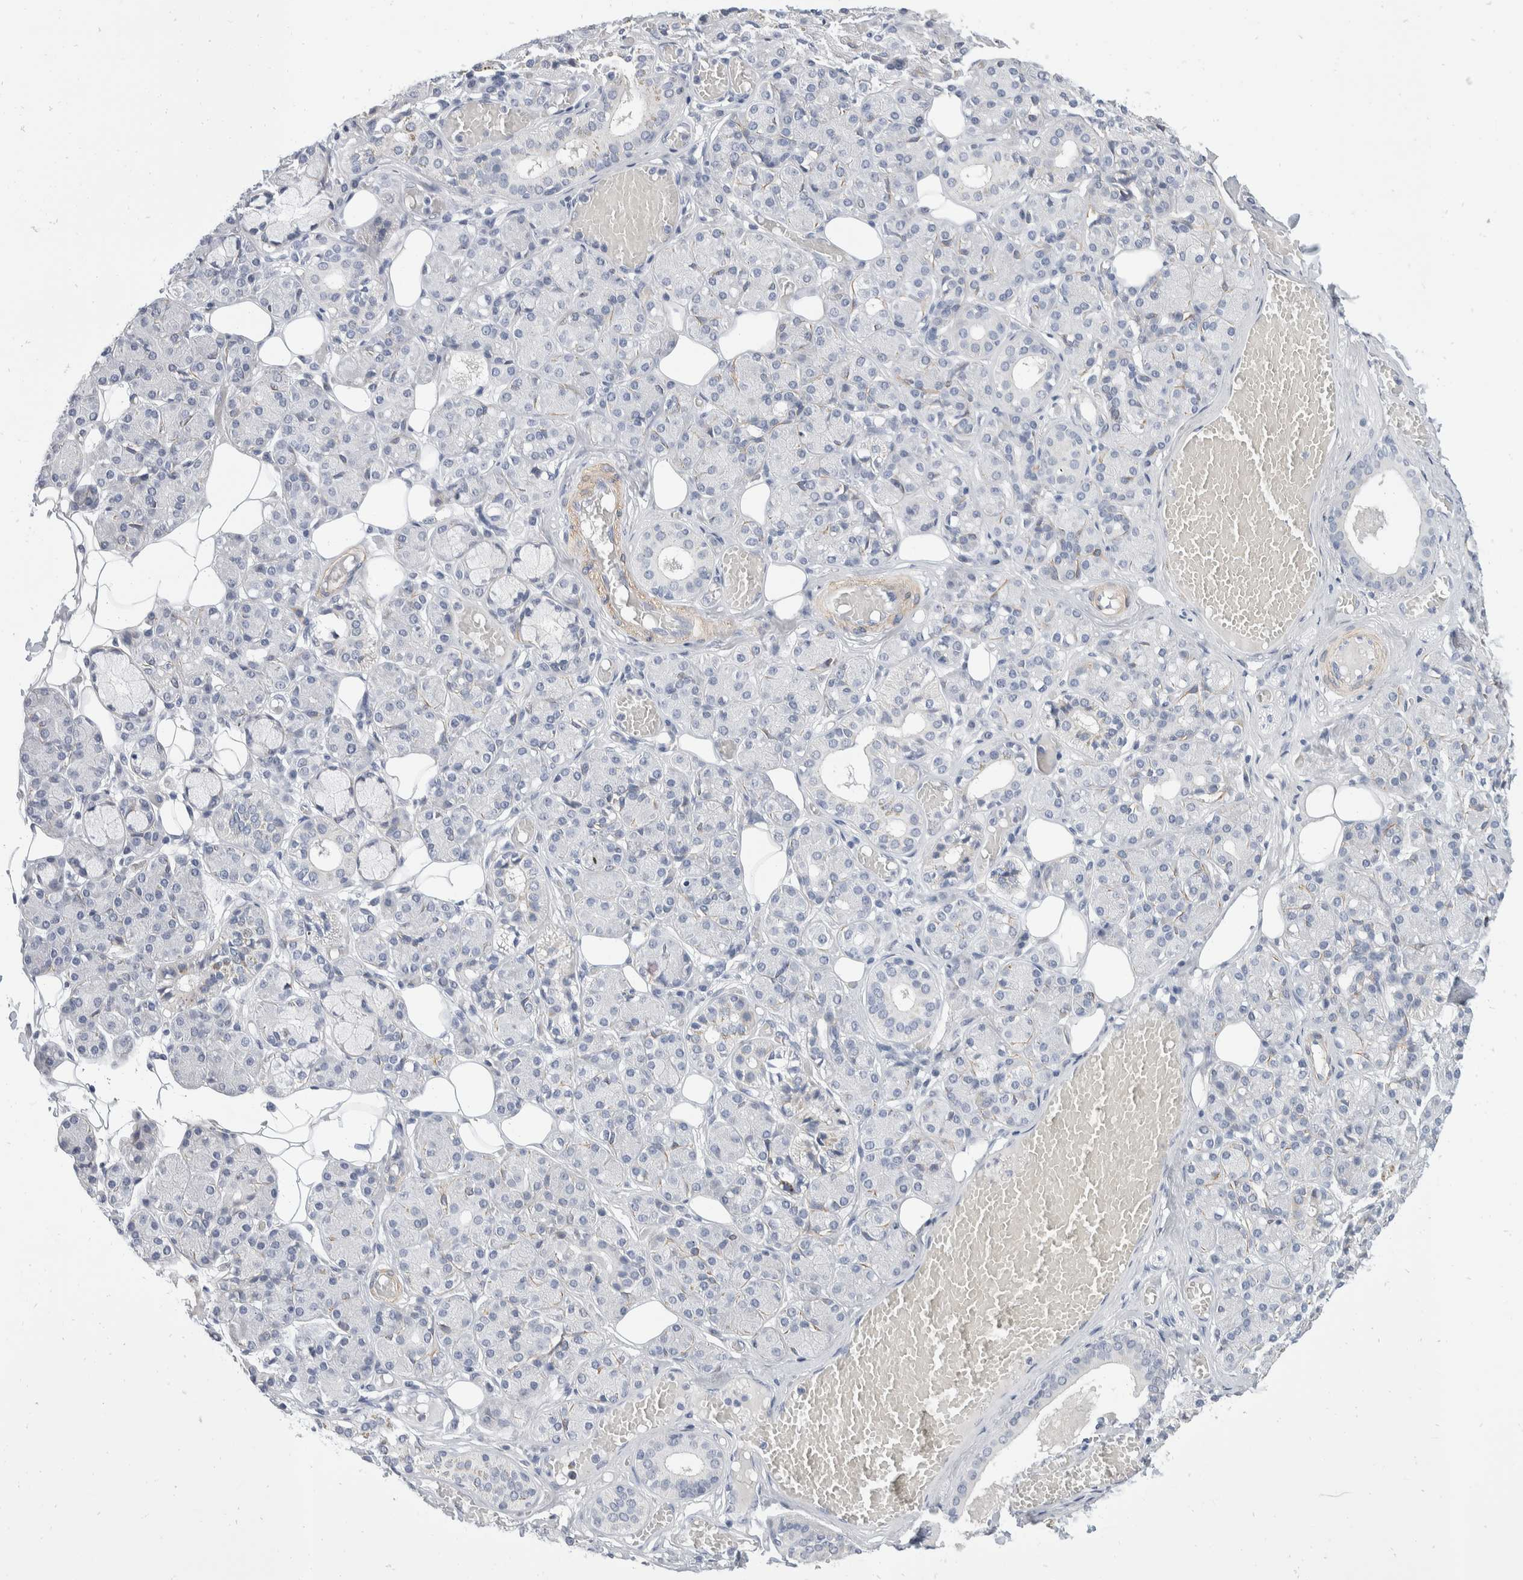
{"staining": {"intensity": "negative", "quantity": "none", "location": "none"}, "tissue": "salivary gland", "cell_type": "Glandular cells", "image_type": "normal", "snomed": [{"axis": "morphology", "description": "Normal tissue, NOS"}, {"axis": "topography", "description": "Salivary gland"}], "caption": "Immunohistochemistry micrograph of unremarkable human salivary gland stained for a protein (brown), which reveals no positivity in glandular cells.", "gene": "CATSPERD", "patient": {"sex": "male", "age": 63}}